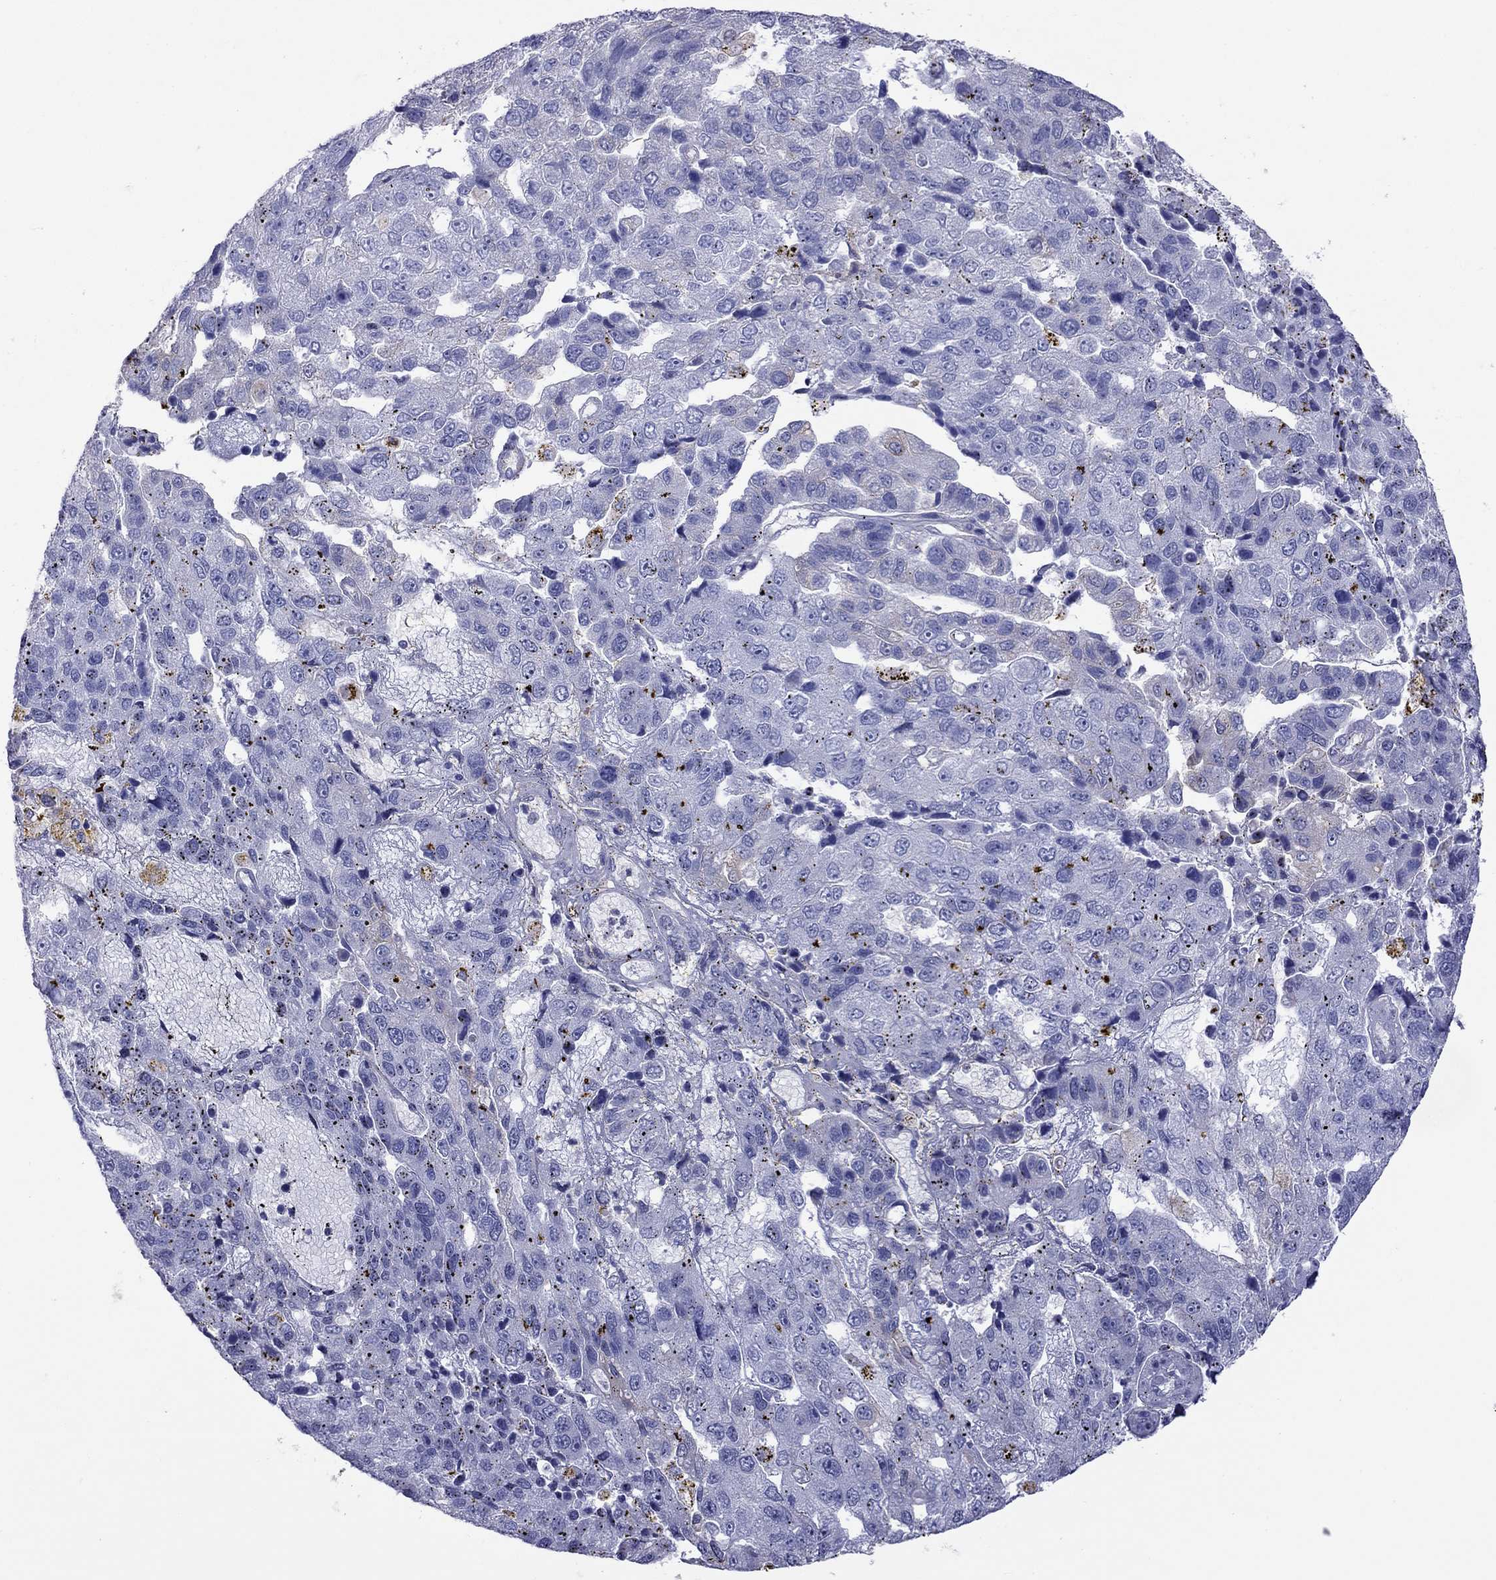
{"staining": {"intensity": "negative", "quantity": "none", "location": "none"}, "tissue": "pancreatic cancer", "cell_type": "Tumor cells", "image_type": "cancer", "snomed": [{"axis": "morphology", "description": "Adenocarcinoma, NOS"}, {"axis": "topography", "description": "Pancreas"}], "caption": "Immunohistochemical staining of human adenocarcinoma (pancreatic) shows no significant staining in tumor cells.", "gene": "ALOX15B", "patient": {"sex": "female", "age": 61}}